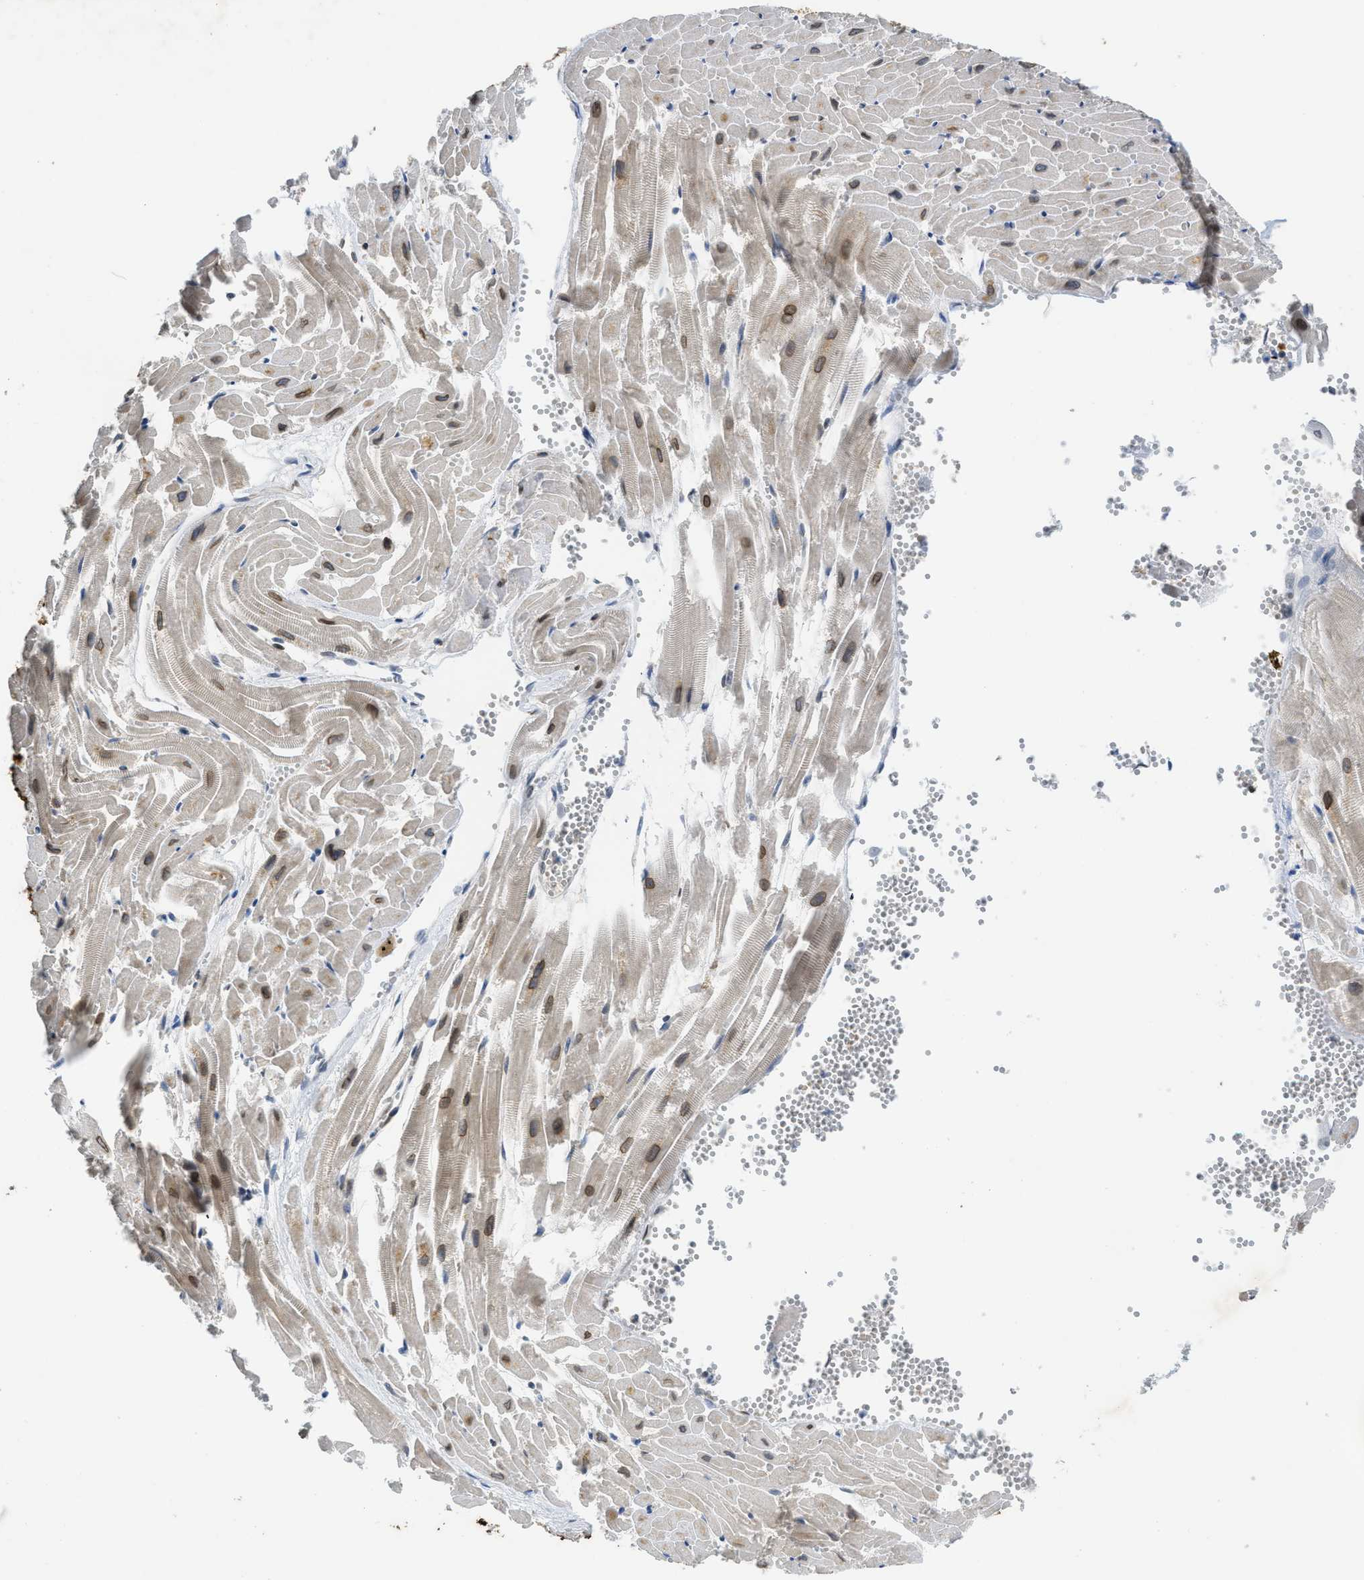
{"staining": {"intensity": "moderate", "quantity": "25%-75%", "location": "cytoplasmic/membranous"}, "tissue": "heart muscle", "cell_type": "Cardiomyocytes", "image_type": "normal", "snomed": [{"axis": "morphology", "description": "Normal tissue, NOS"}, {"axis": "topography", "description": "Heart"}], "caption": "Brown immunohistochemical staining in benign human heart muscle displays moderate cytoplasmic/membranous expression in about 25%-75% of cardiomyocytes.", "gene": "EIF2AK3", "patient": {"sex": "female", "age": 19}}